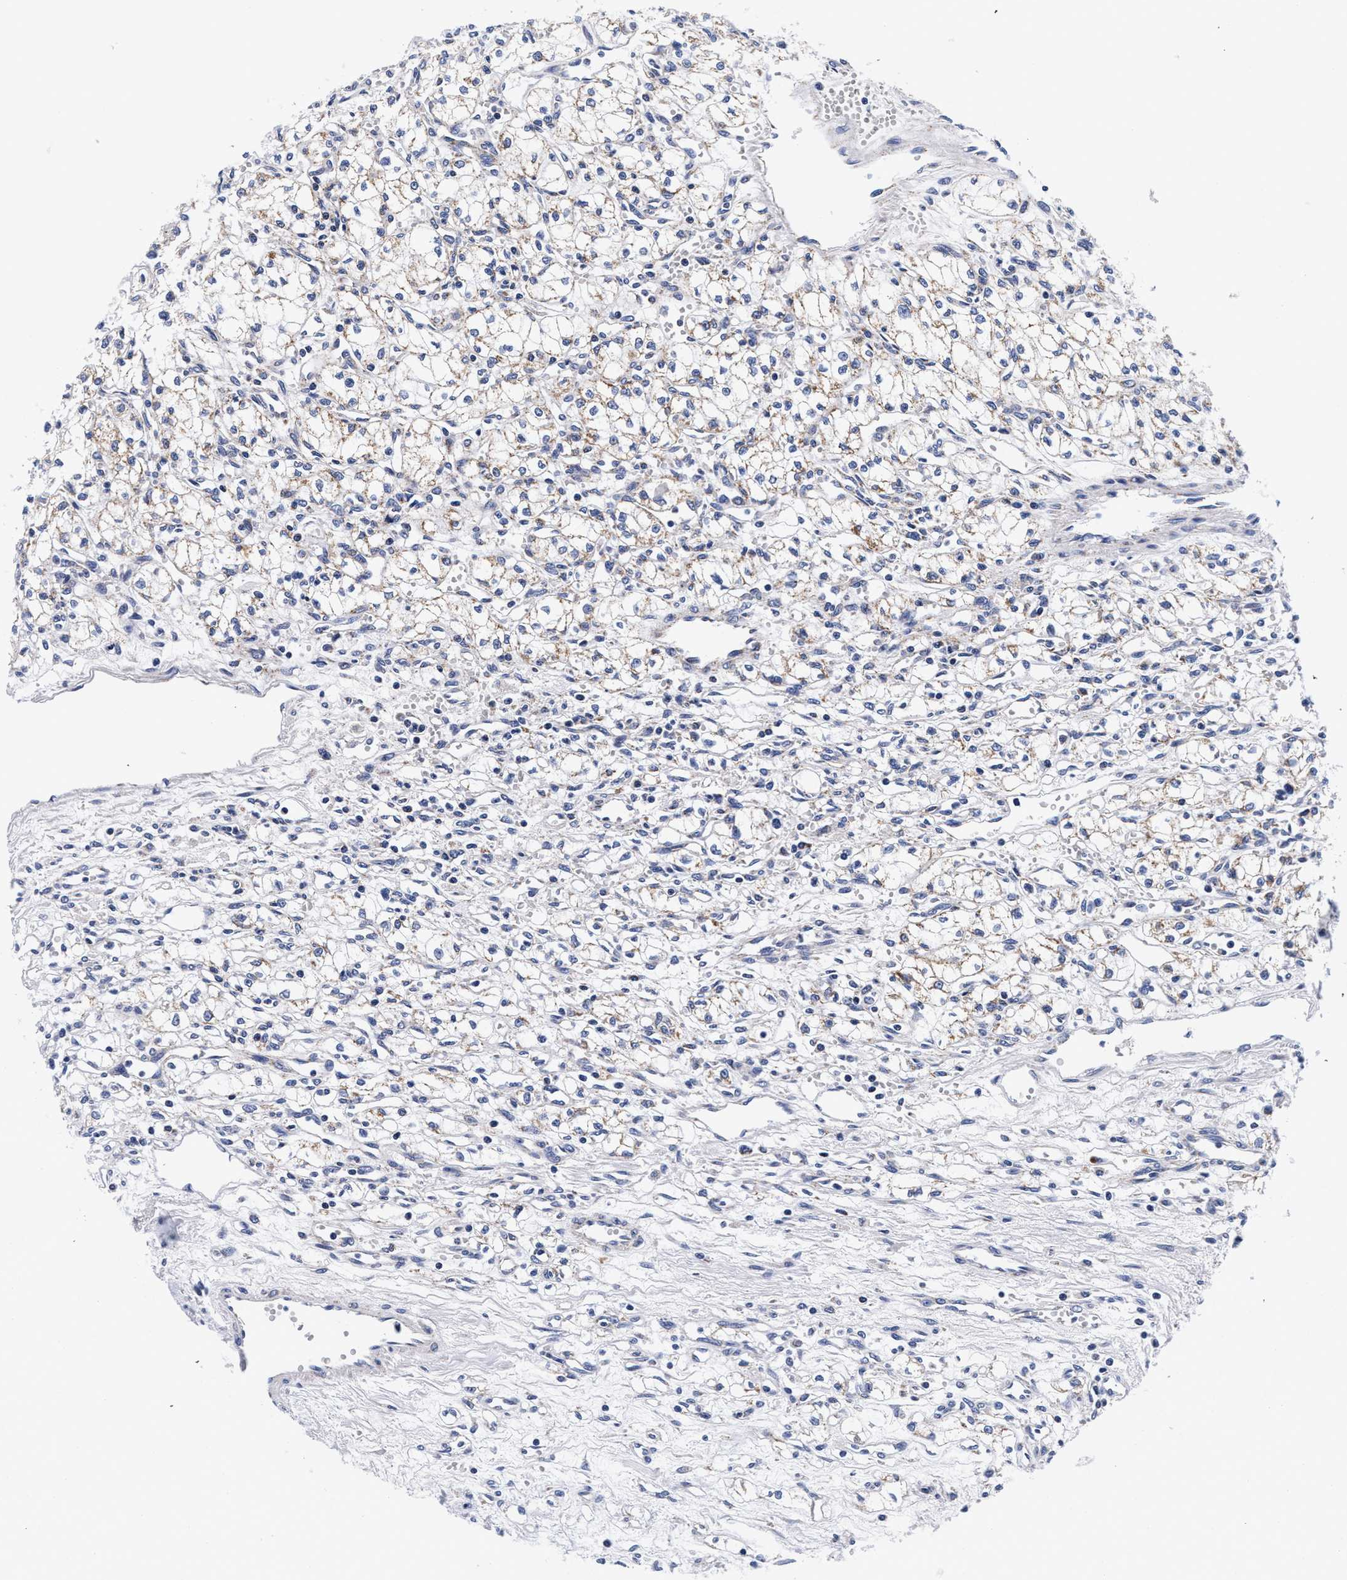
{"staining": {"intensity": "moderate", "quantity": "25%-75%", "location": "cytoplasmic/membranous"}, "tissue": "renal cancer", "cell_type": "Tumor cells", "image_type": "cancer", "snomed": [{"axis": "morphology", "description": "Normal tissue, NOS"}, {"axis": "morphology", "description": "Adenocarcinoma, NOS"}, {"axis": "topography", "description": "Kidney"}], "caption": "Immunohistochemistry (IHC) histopathology image of neoplastic tissue: renal adenocarcinoma stained using IHC reveals medium levels of moderate protein expression localized specifically in the cytoplasmic/membranous of tumor cells, appearing as a cytoplasmic/membranous brown color.", "gene": "RAB3B", "patient": {"sex": "male", "age": 59}}